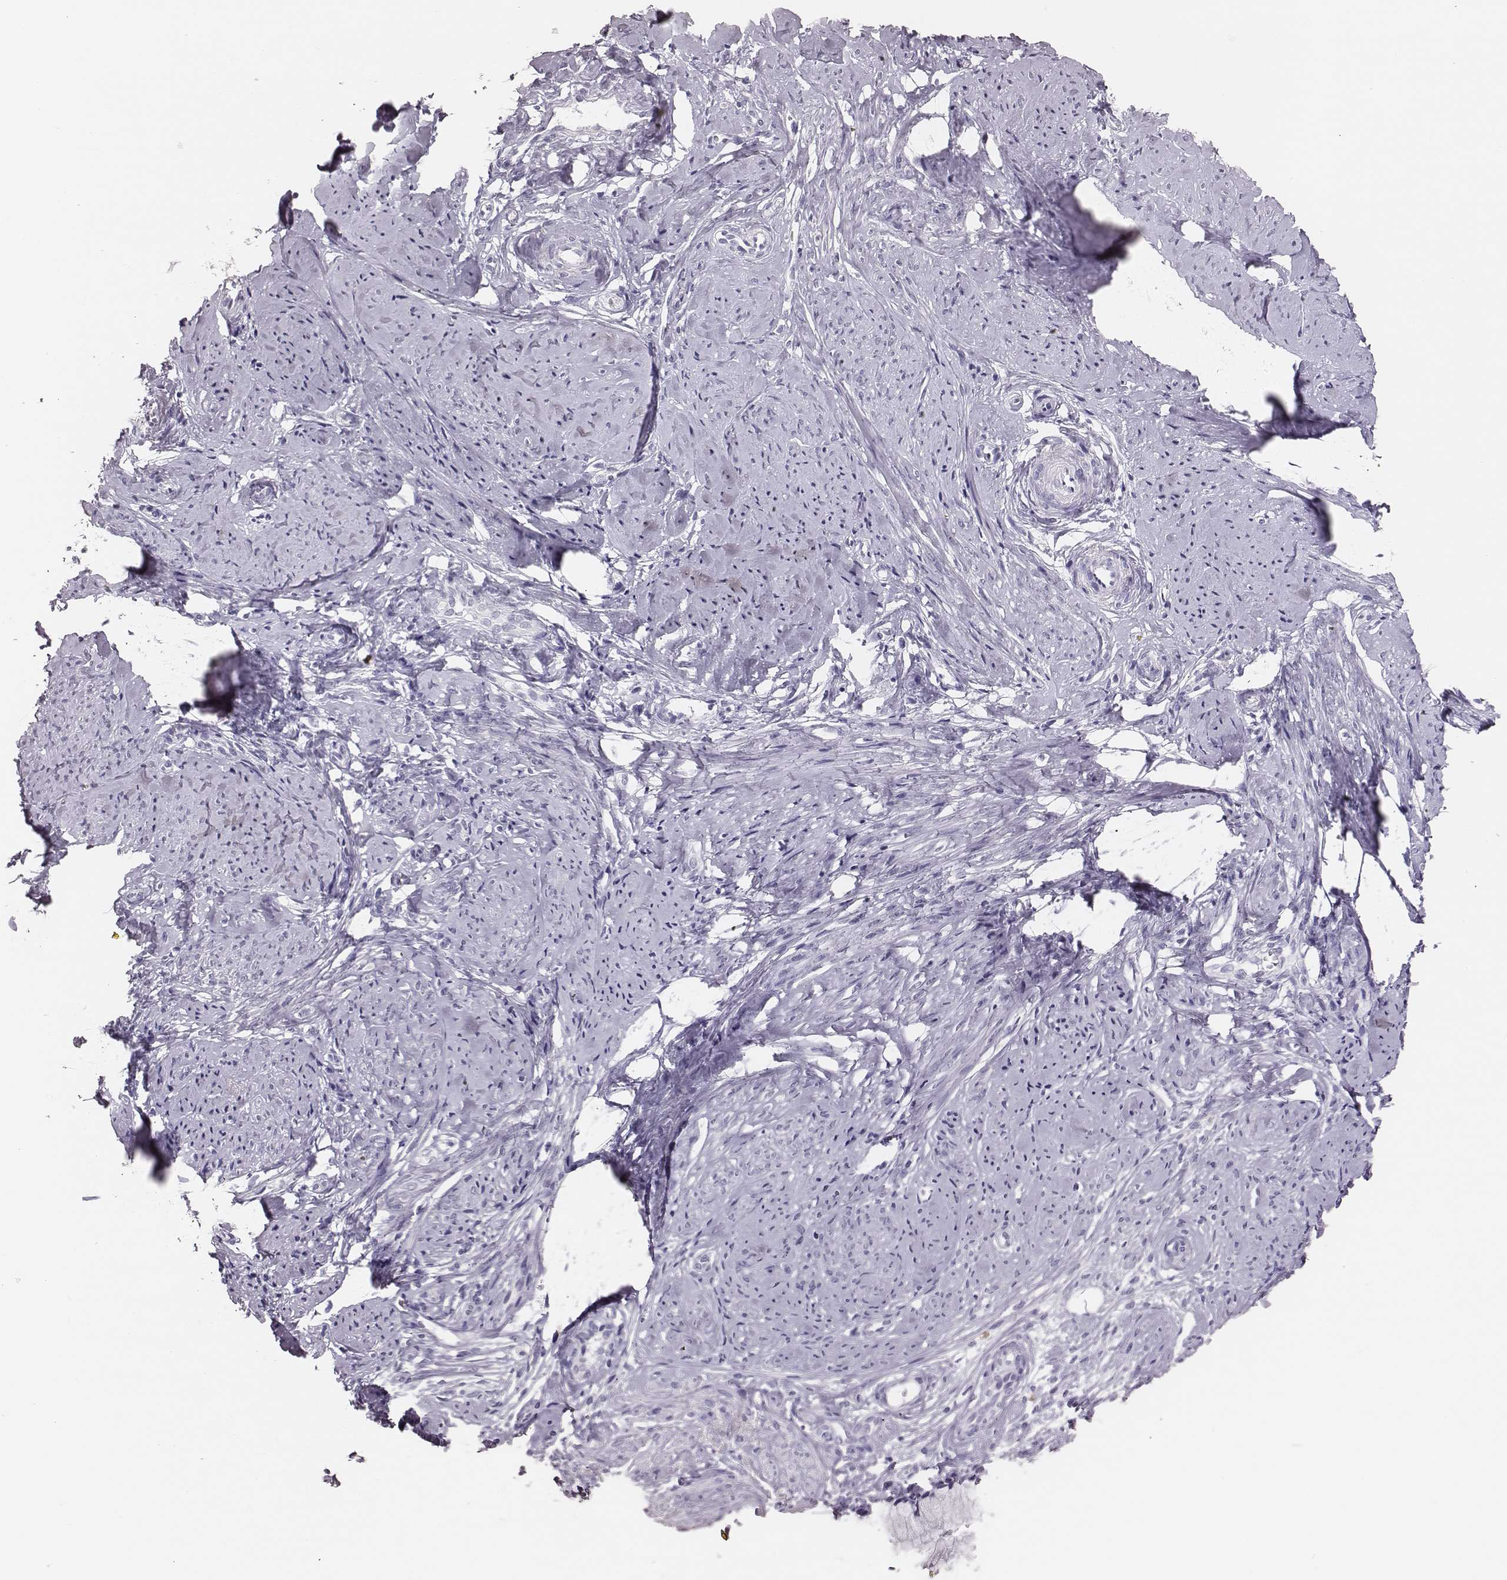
{"staining": {"intensity": "negative", "quantity": "none", "location": "none"}, "tissue": "smooth muscle", "cell_type": "Smooth muscle cells", "image_type": "normal", "snomed": [{"axis": "morphology", "description": "Normal tissue, NOS"}, {"axis": "topography", "description": "Smooth muscle"}], "caption": "Immunohistochemistry (IHC) of benign smooth muscle exhibits no staining in smooth muscle cells.", "gene": "H1", "patient": {"sex": "female", "age": 48}}